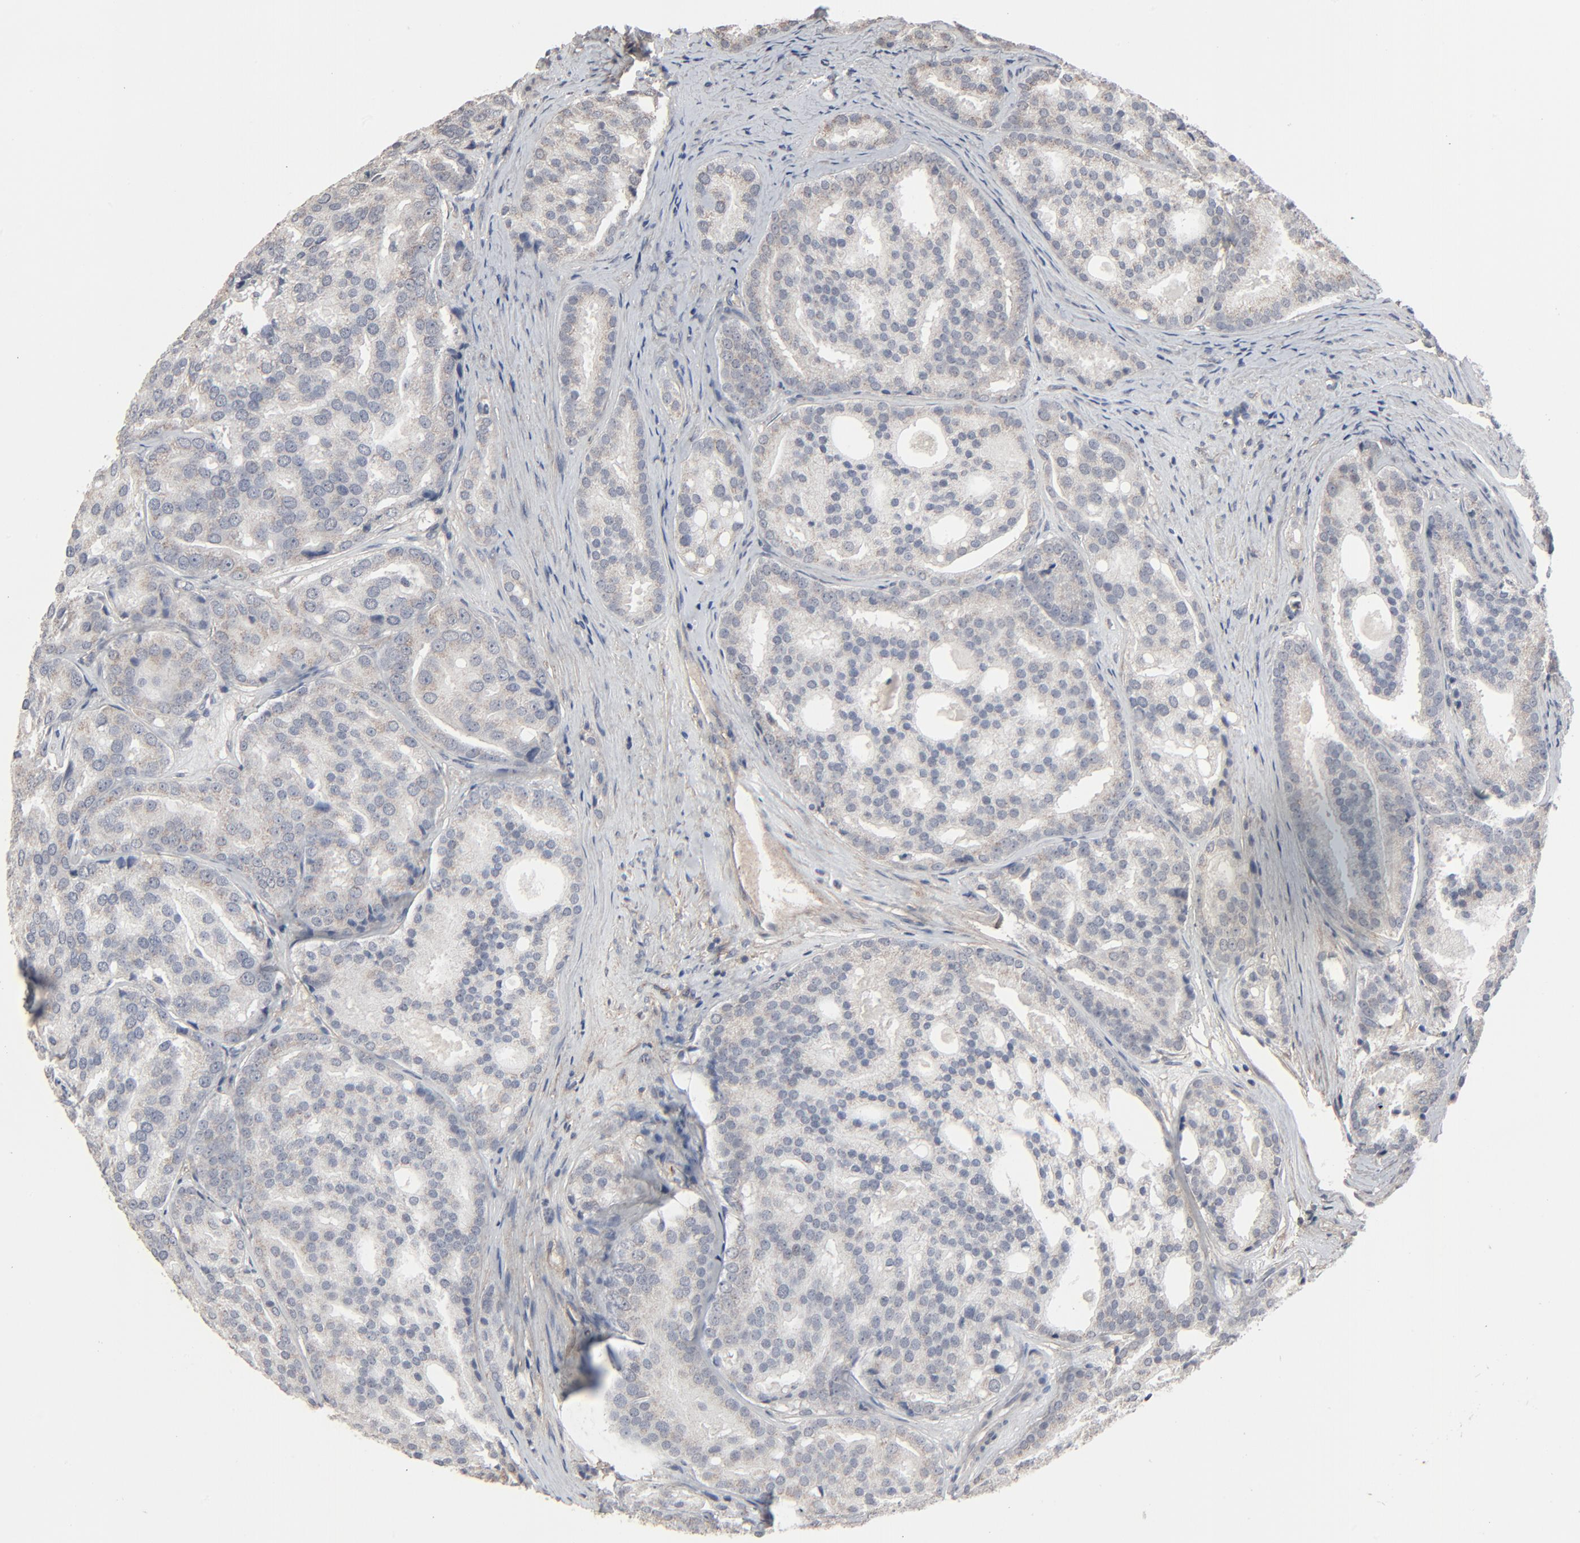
{"staining": {"intensity": "weak", "quantity": "<25%", "location": "cytoplasmic/membranous"}, "tissue": "prostate cancer", "cell_type": "Tumor cells", "image_type": "cancer", "snomed": [{"axis": "morphology", "description": "Adenocarcinoma, High grade"}, {"axis": "topography", "description": "Prostate"}], "caption": "Protein analysis of high-grade adenocarcinoma (prostate) shows no significant staining in tumor cells. (Brightfield microscopy of DAB IHC at high magnification).", "gene": "JAM3", "patient": {"sex": "male", "age": 64}}